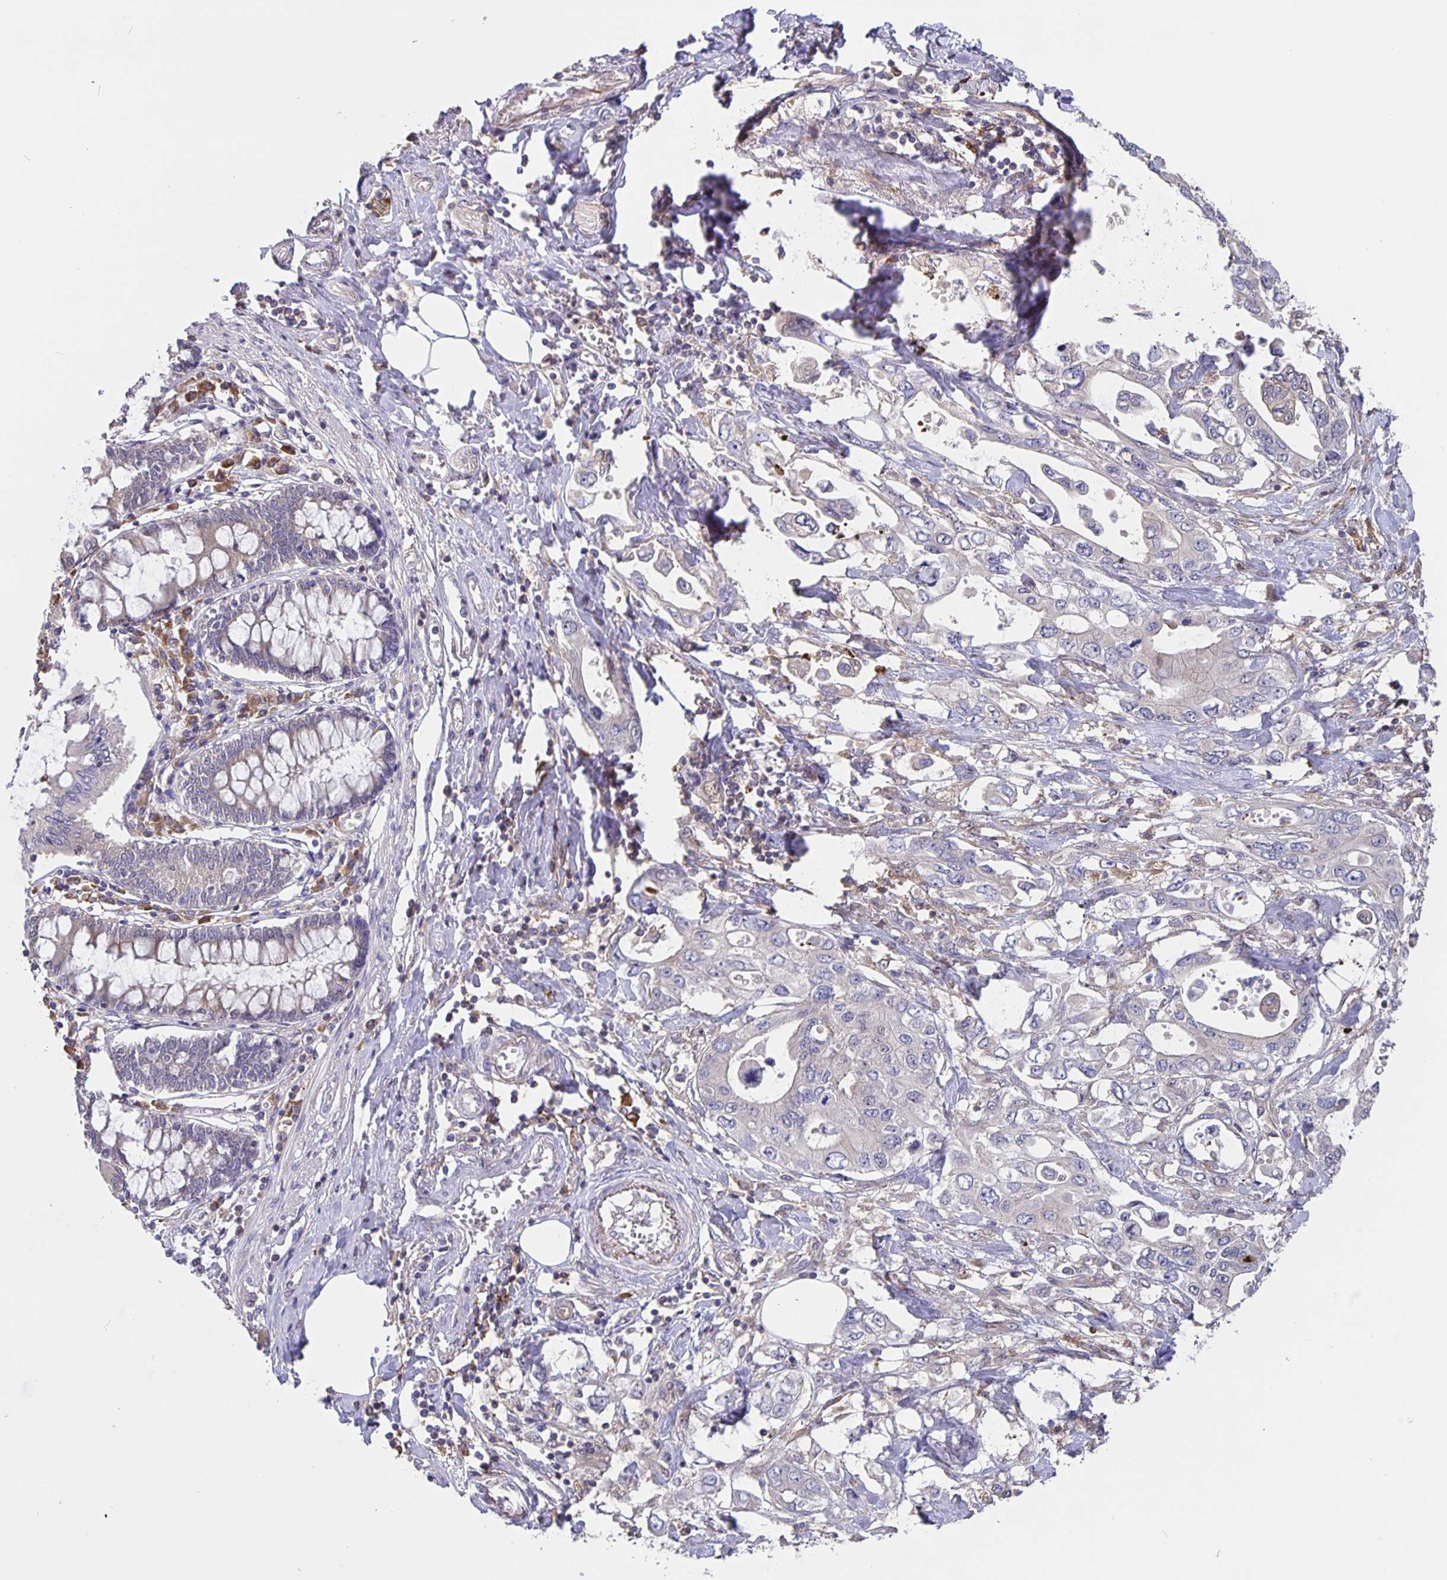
{"staining": {"intensity": "negative", "quantity": "none", "location": "none"}, "tissue": "pancreatic cancer", "cell_type": "Tumor cells", "image_type": "cancer", "snomed": [{"axis": "morphology", "description": "Adenocarcinoma, NOS"}, {"axis": "topography", "description": "Pancreas"}], "caption": "The immunohistochemistry (IHC) photomicrograph has no significant expression in tumor cells of pancreatic adenocarcinoma tissue. Brightfield microscopy of IHC stained with DAB (brown) and hematoxylin (blue), captured at high magnification.", "gene": "FEM1C", "patient": {"sex": "female", "age": 63}}